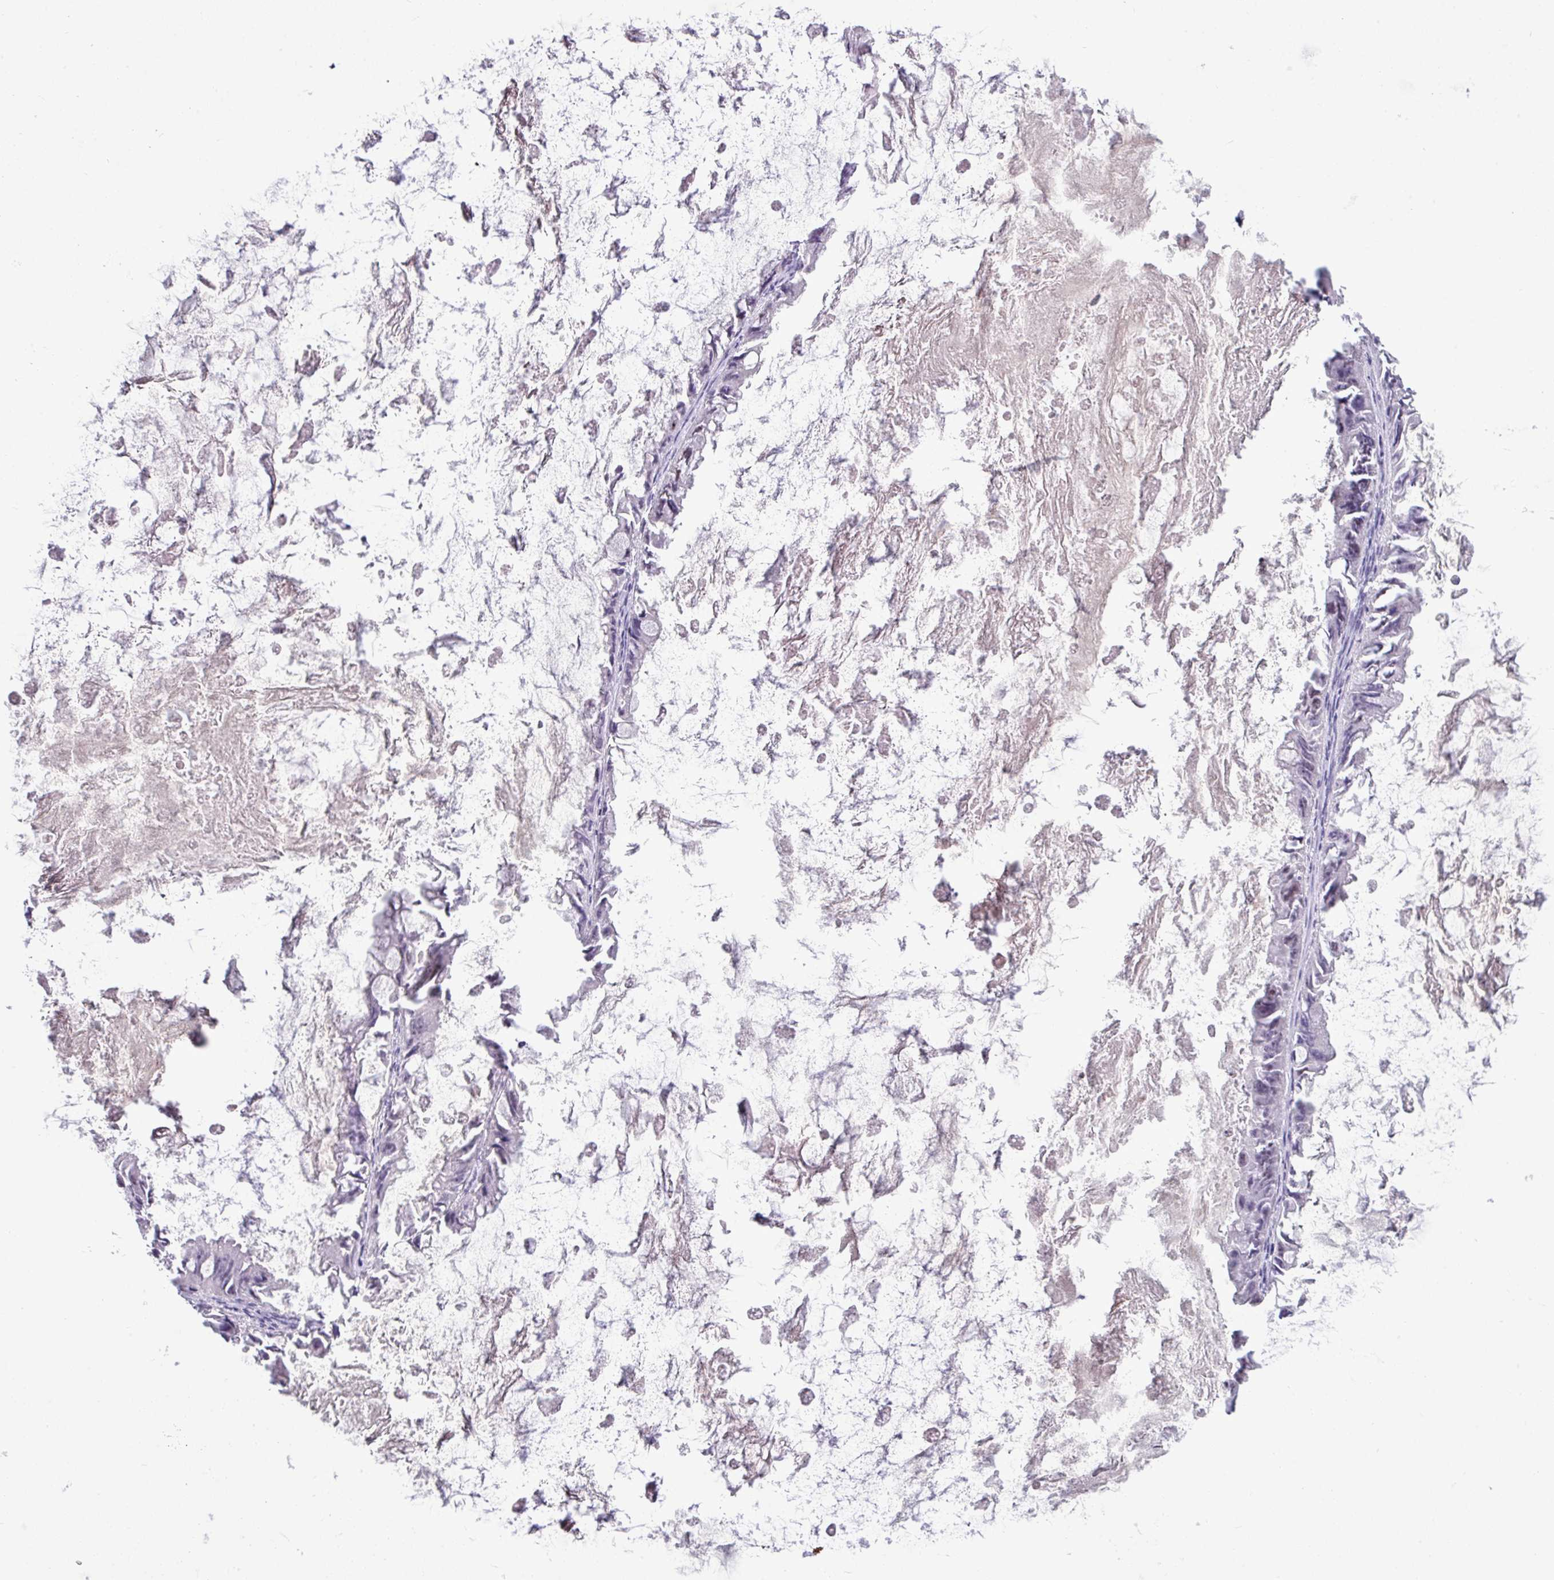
{"staining": {"intensity": "negative", "quantity": "none", "location": "none"}, "tissue": "ovarian cancer", "cell_type": "Tumor cells", "image_type": "cancer", "snomed": [{"axis": "morphology", "description": "Cystadenocarcinoma, mucinous, NOS"}, {"axis": "topography", "description": "Ovary"}], "caption": "Immunohistochemistry of ovarian cancer demonstrates no expression in tumor cells.", "gene": "TMEM91", "patient": {"sex": "female", "age": 61}}